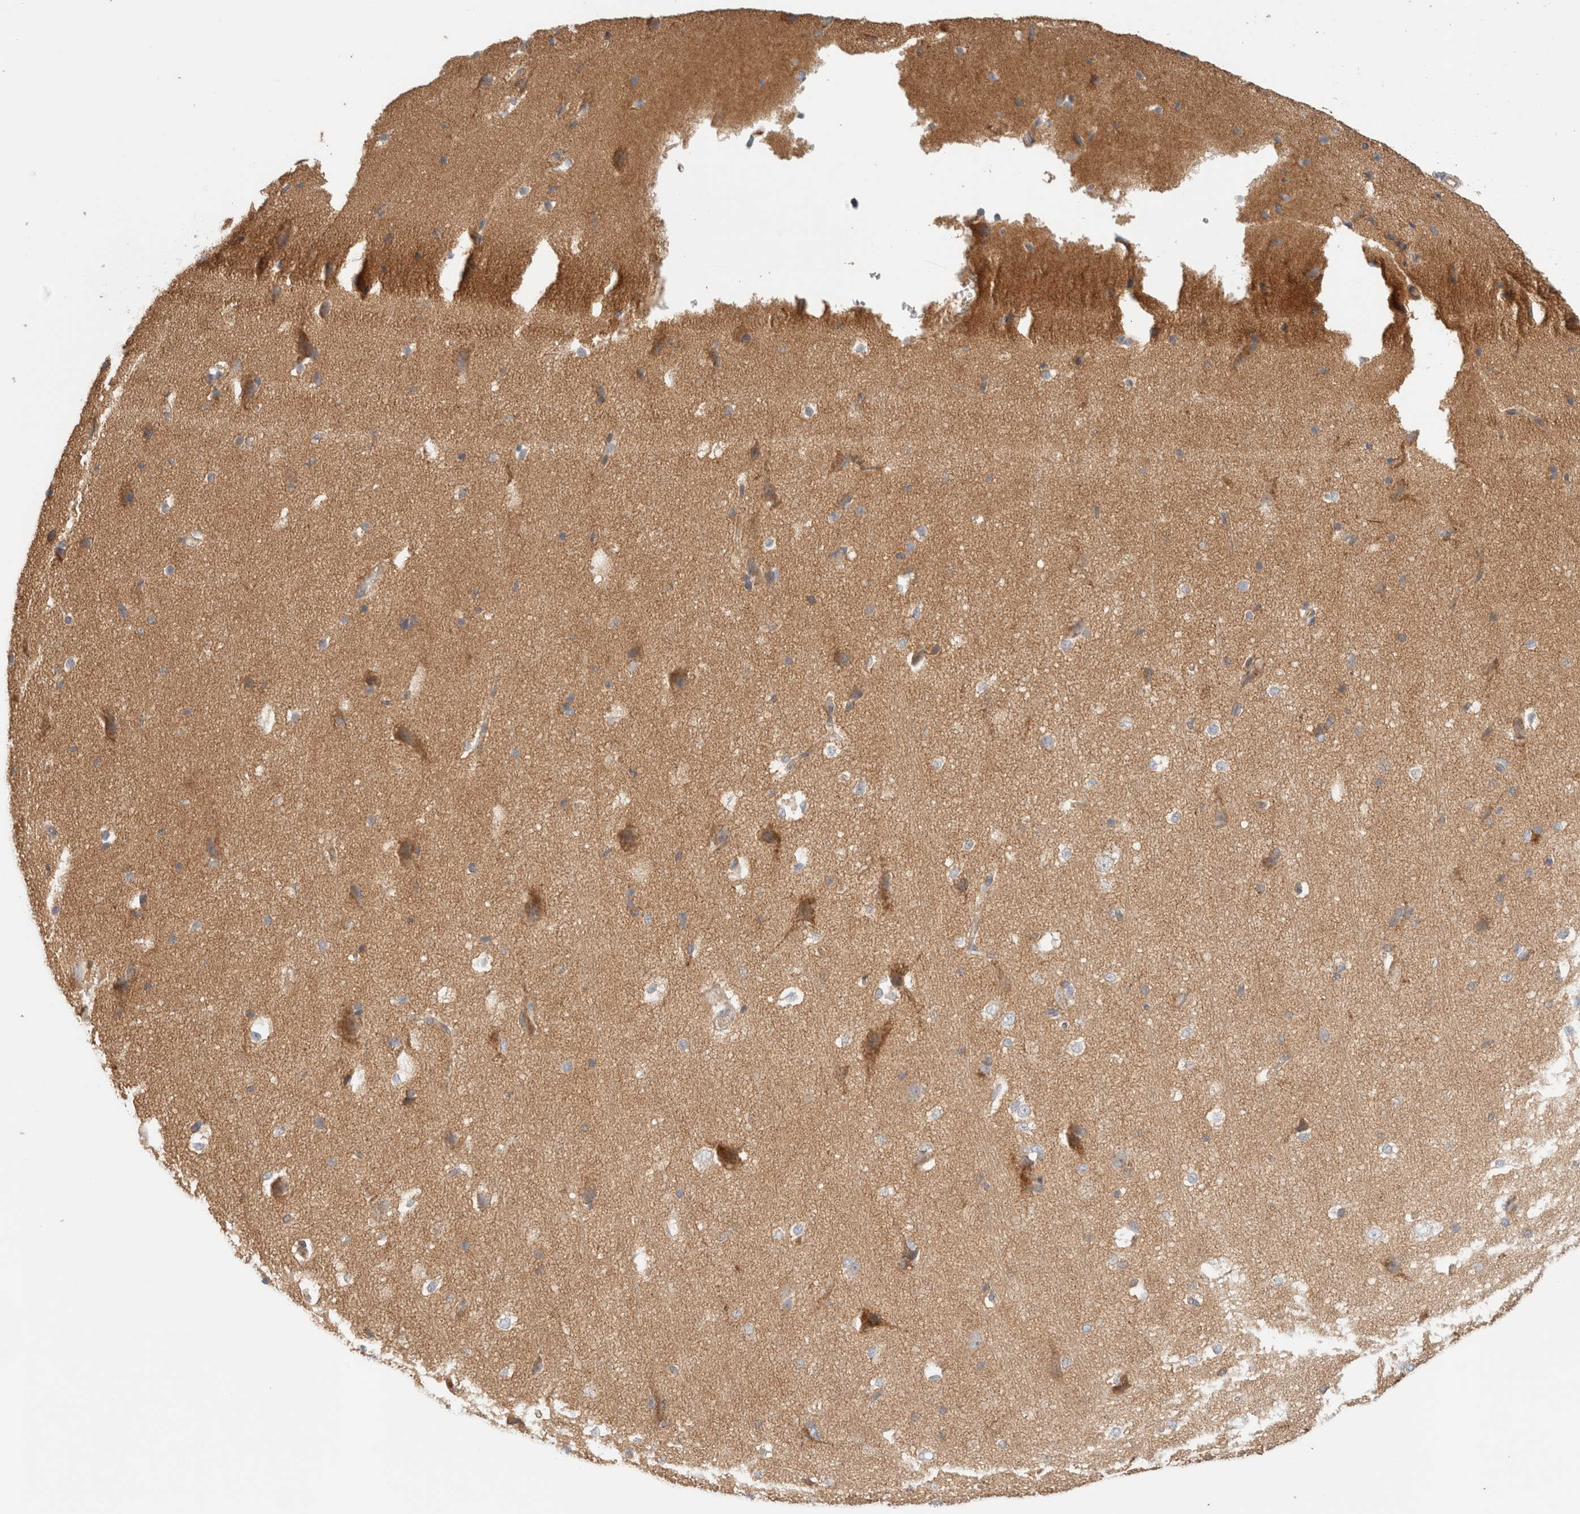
{"staining": {"intensity": "negative", "quantity": "none", "location": "none"}, "tissue": "cerebral cortex", "cell_type": "Endothelial cells", "image_type": "normal", "snomed": [{"axis": "morphology", "description": "Normal tissue, NOS"}, {"axis": "morphology", "description": "Developmental malformation"}, {"axis": "topography", "description": "Cerebral cortex"}], "caption": "A high-resolution image shows immunohistochemistry (IHC) staining of normal cerebral cortex, which reveals no significant expression in endothelial cells.", "gene": "MRM3", "patient": {"sex": "female", "age": 30}}